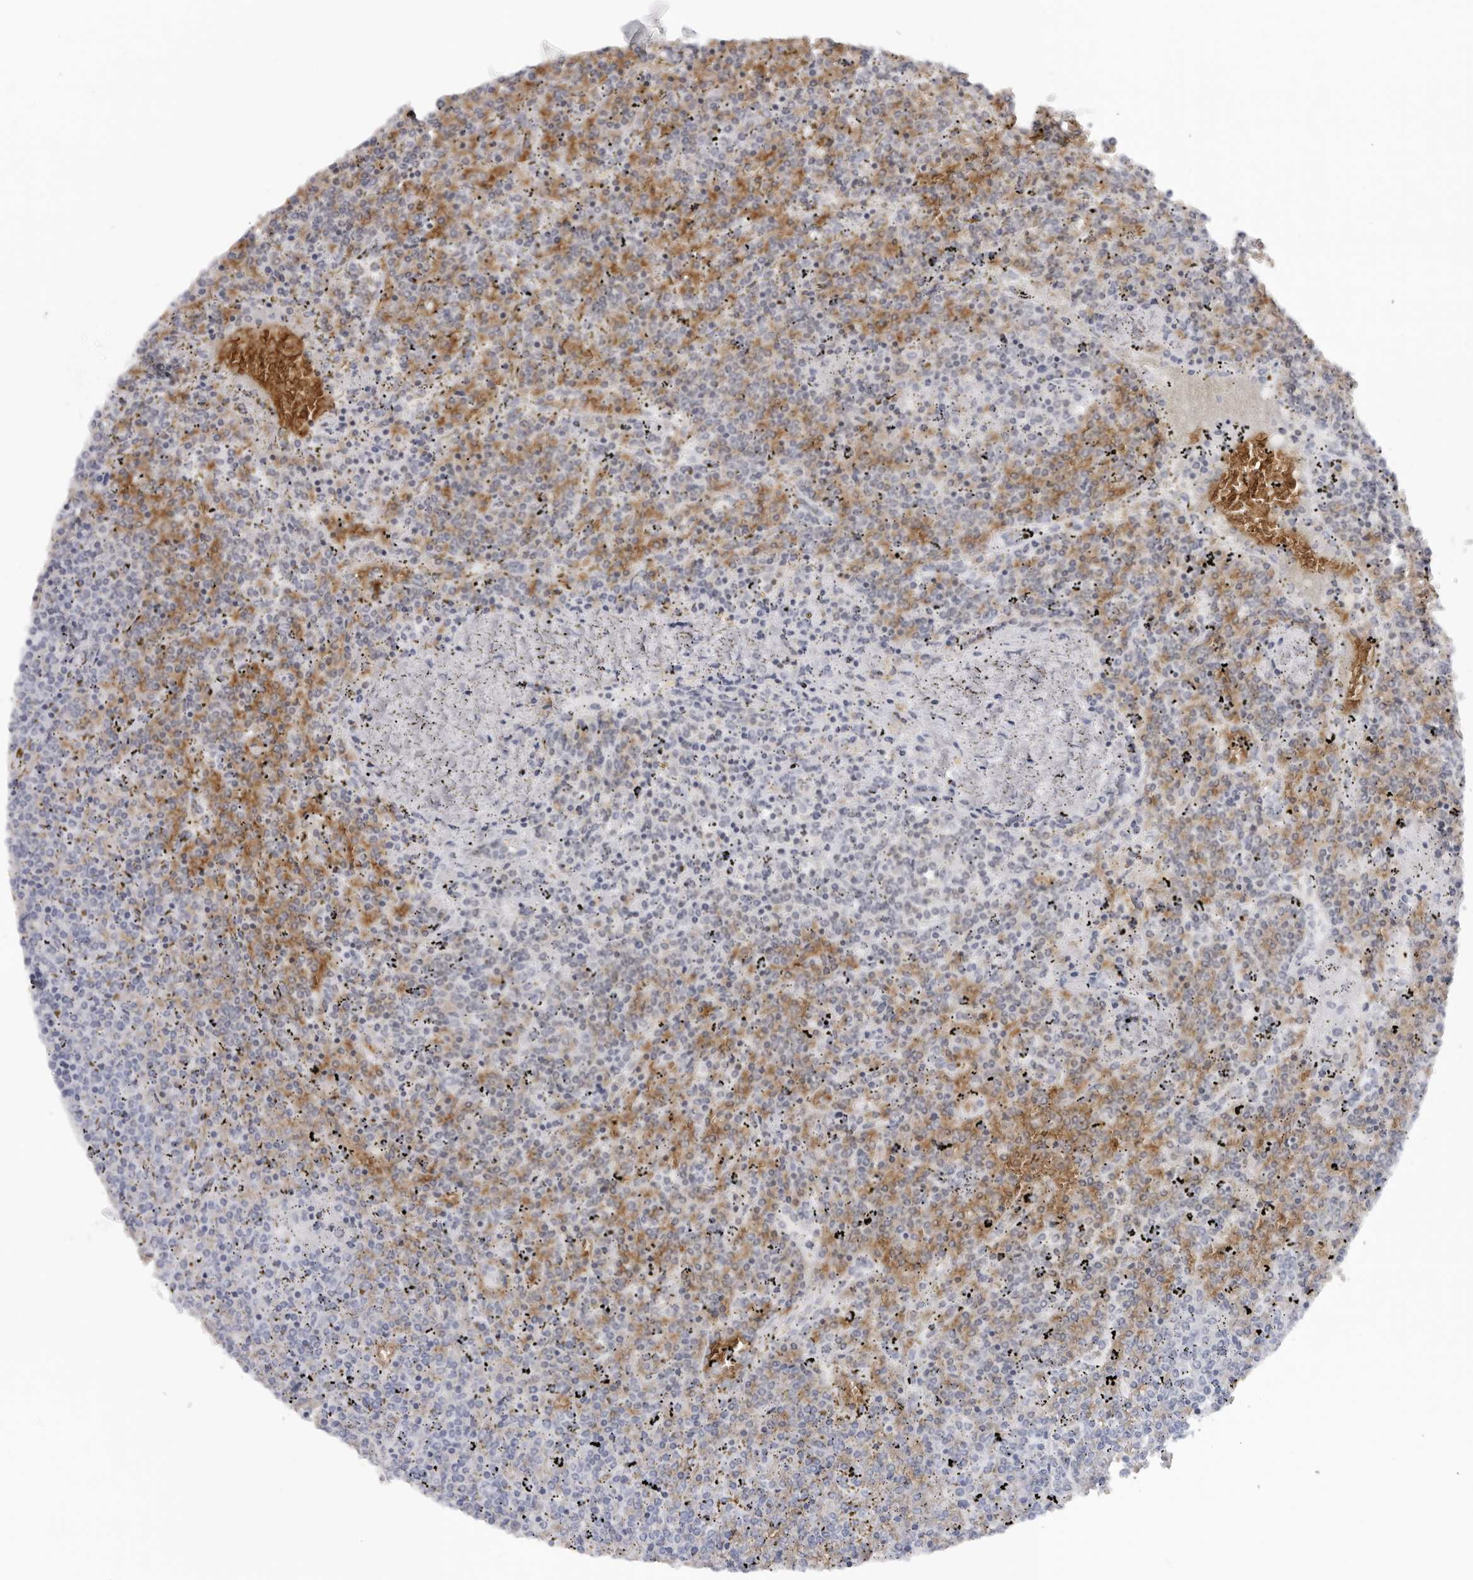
{"staining": {"intensity": "negative", "quantity": "none", "location": "none"}, "tissue": "lymphoma", "cell_type": "Tumor cells", "image_type": "cancer", "snomed": [{"axis": "morphology", "description": "Malignant lymphoma, non-Hodgkin's type, Low grade"}, {"axis": "topography", "description": "Spleen"}], "caption": "Tumor cells show no significant protein staining in lymphoma.", "gene": "EPB41", "patient": {"sex": "female", "age": 19}}